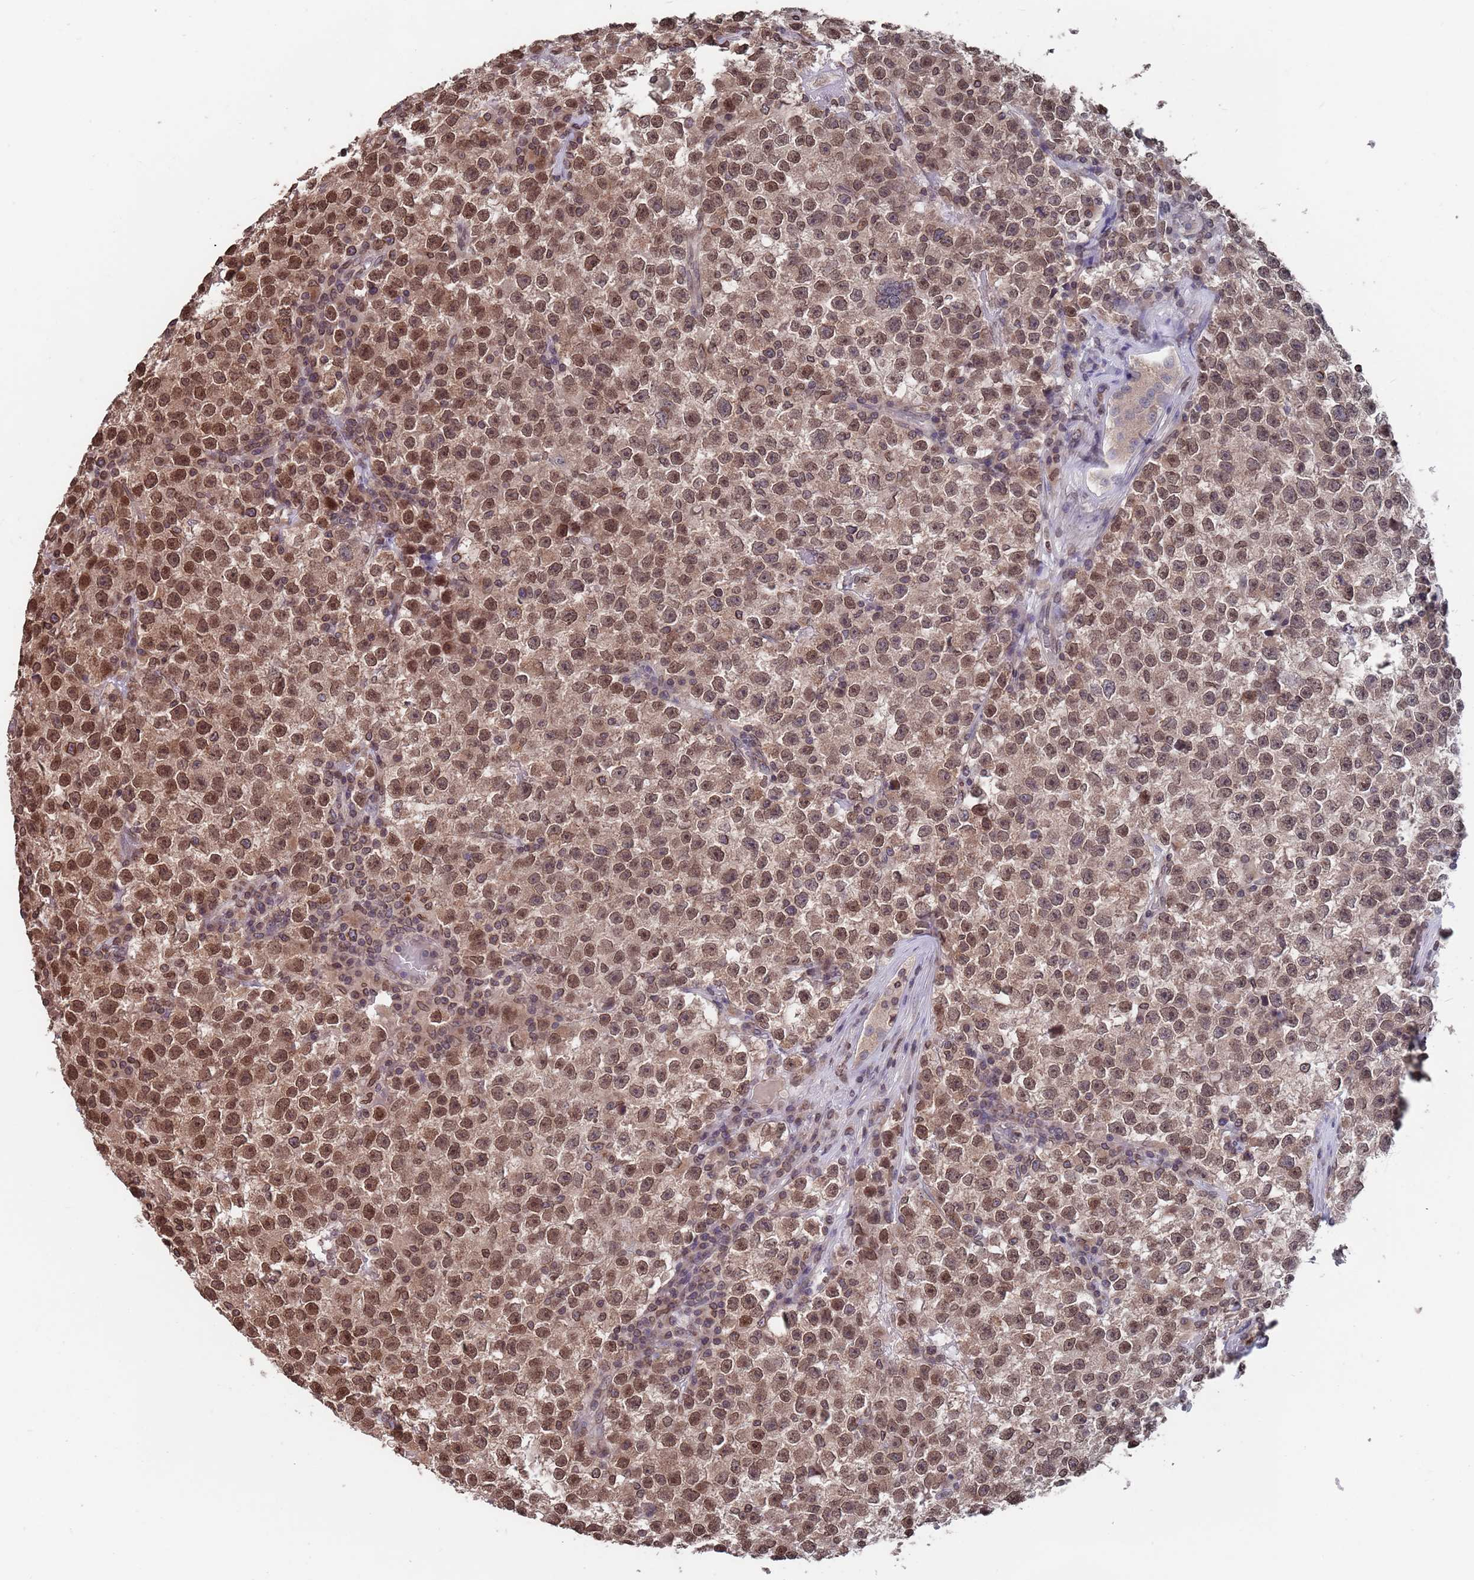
{"staining": {"intensity": "moderate", "quantity": ">75%", "location": "nuclear"}, "tissue": "testis cancer", "cell_type": "Tumor cells", "image_type": "cancer", "snomed": [{"axis": "morphology", "description": "Seminoma, NOS"}, {"axis": "topography", "description": "Testis"}], "caption": "IHC photomicrograph of human seminoma (testis) stained for a protein (brown), which exhibits medium levels of moderate nuclear expression in approximately >75% of tumor cells.", "gene": "SDHAF3", "patient": {"sex": "male", "age": 22}}